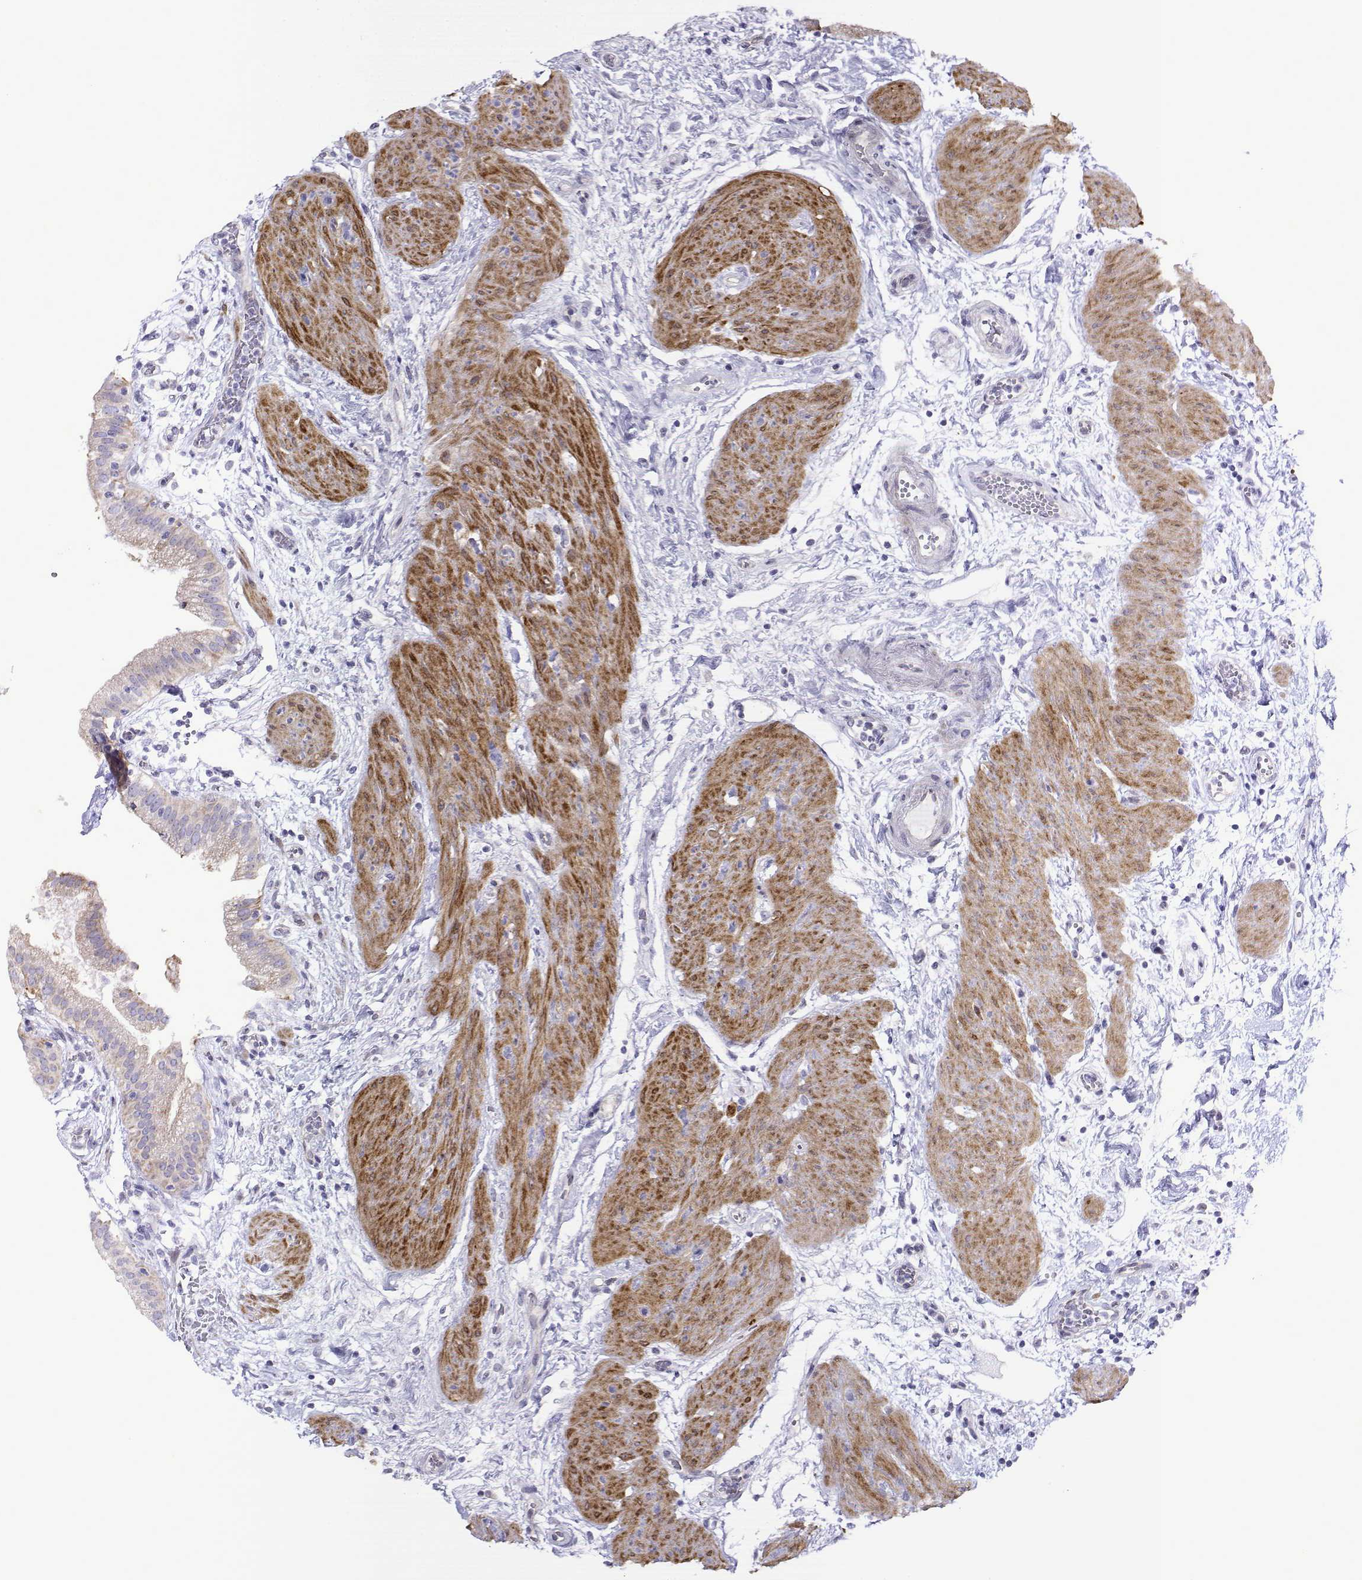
{"staining": {"intensity": "weak", "quantity": "<25%", "location": "cytoplasmic/membranous"}, "tissue": "gallbladder", "cell_type": "Glandular cells", "image_type": "normal", "snomed": [{"axis": "morphology", "description": "Normal tissue, NOS"}, {"axis": "topography", "description": "Gallbladder"}], "caption": "This is an IHC micrograph of unremarkable human gallbladder. There is no positivity in glandular cells.", "gene": "NOS1AP", "patient": {"sex": "female", "age": 65}}